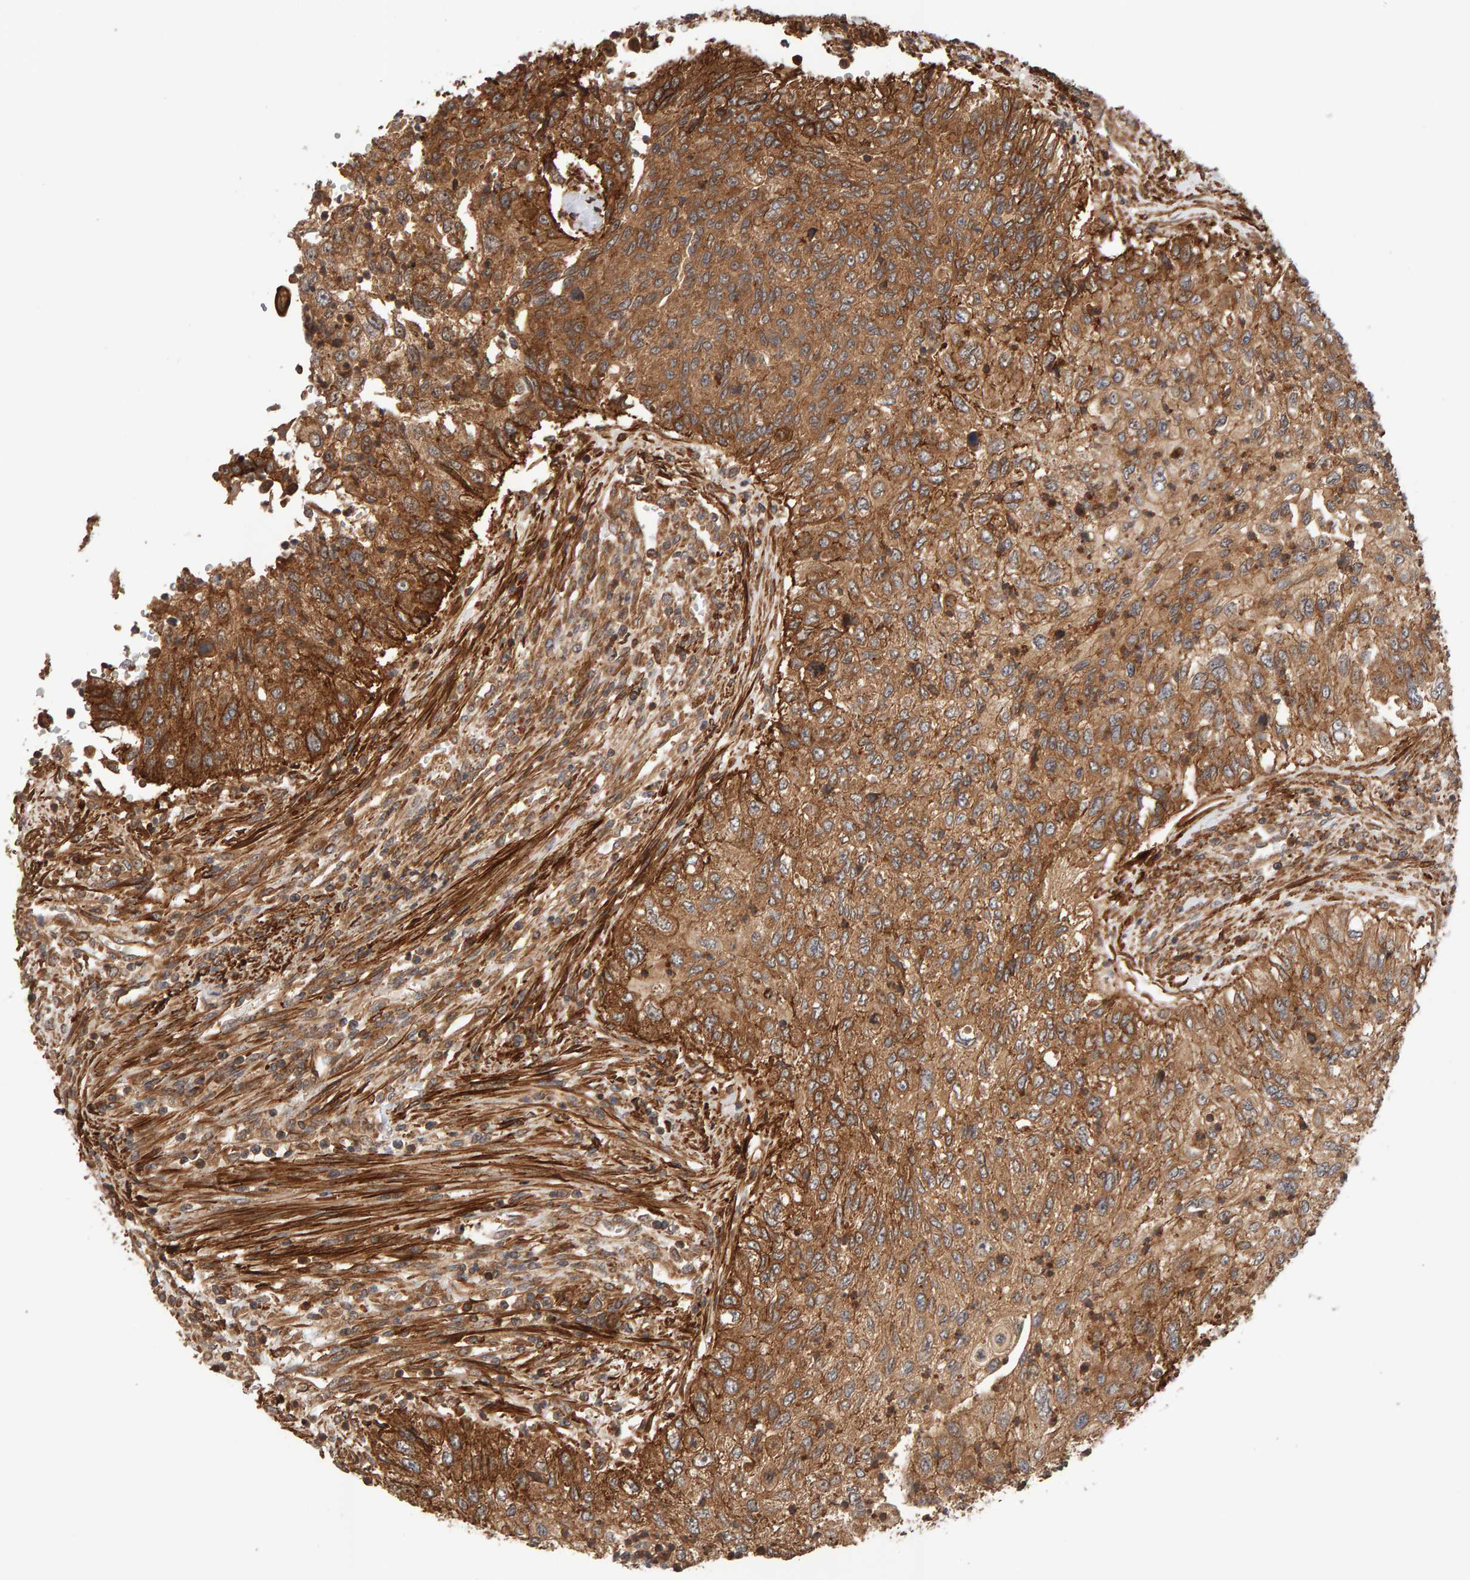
{"staining": {"intensity": "moderate", "quantity": ">75%", "location": "cytoplasmic/membranous"}, "tissue": "urothelial cancer", "cell_type": "Tumor cells", "image_type": "cancer", "snomed": [{"axis": "morphology", "description": "Urothelial carcinoma, High grade"}, {"axis": "topography", "description": "Urinary bladder"}], "caption": "Brown immunohistochemical staining in urothelial carcinoma (high-grade) demonstrates moderate cytoplasmic/membranous positivity in about >75% of tumor cells. Using DAB (3,3'-diaminobenzidine) (brown) and hematoxylin (blue) stains, captured at high magnification using brightfield microscopy.", "gene": "SYNRG", "patient": {"sex": "female", "age": 60}}